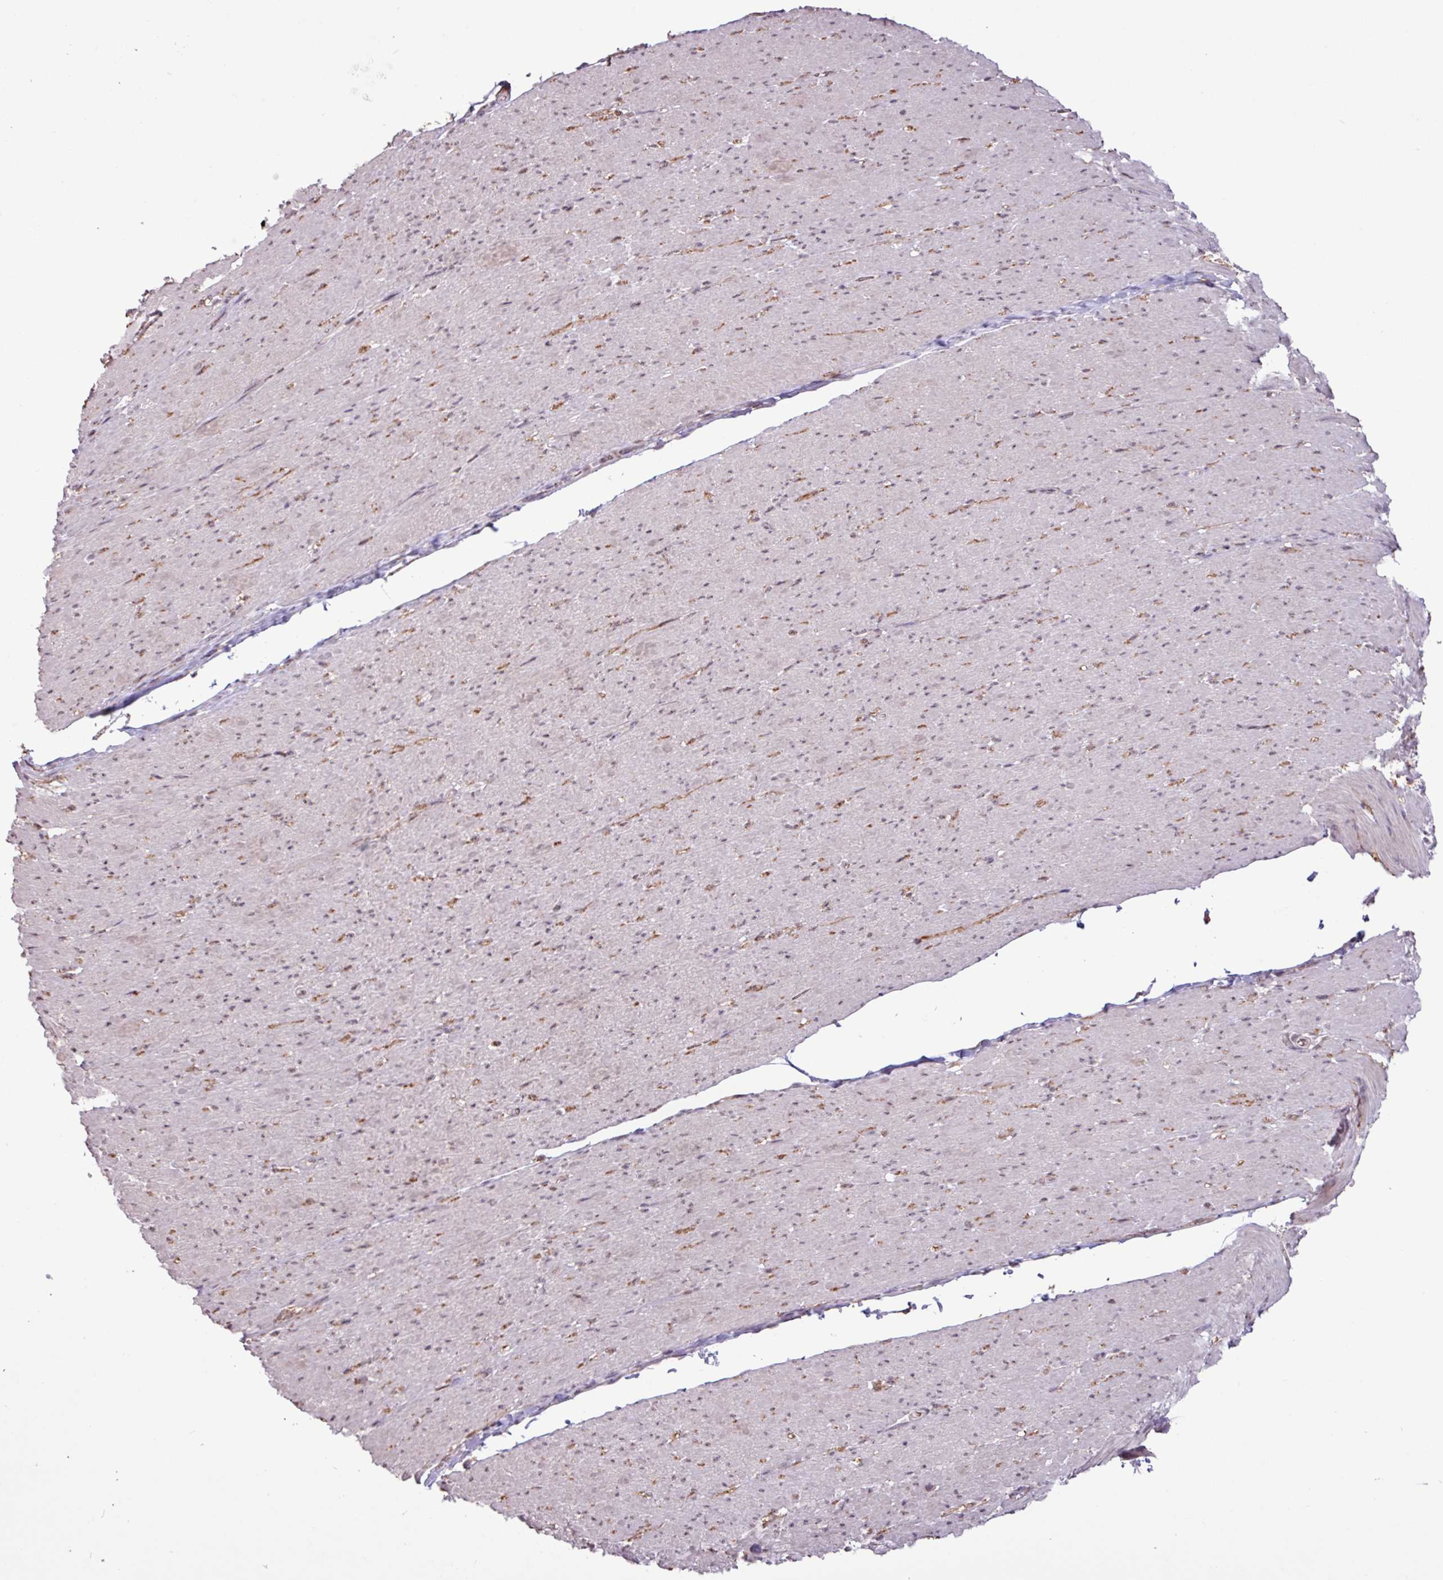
{"staining": {"intensity": "weak", "quantity": "25%-75%", "location": "cytoplasmic/membranous"}, "tissue": "smooth muscle", "cell_type": "Smooth muscle cells", "image_type": "normal", "snomed": [{"axis": "morphology", "description": "Normal tissue, NOS"}, {"axis": "topography", "description": "Smooth muscle"}, {"axis": "topography", "description": "Rectum"}], "caption": "Protein staining reveals weak cytoplasmic/membranous expression in approximately 25%-75% of smooth muscle cells in benign smooth muscle.", "gene": "L3MBTL3", "patient": {"sex": "male", "age": 53}}